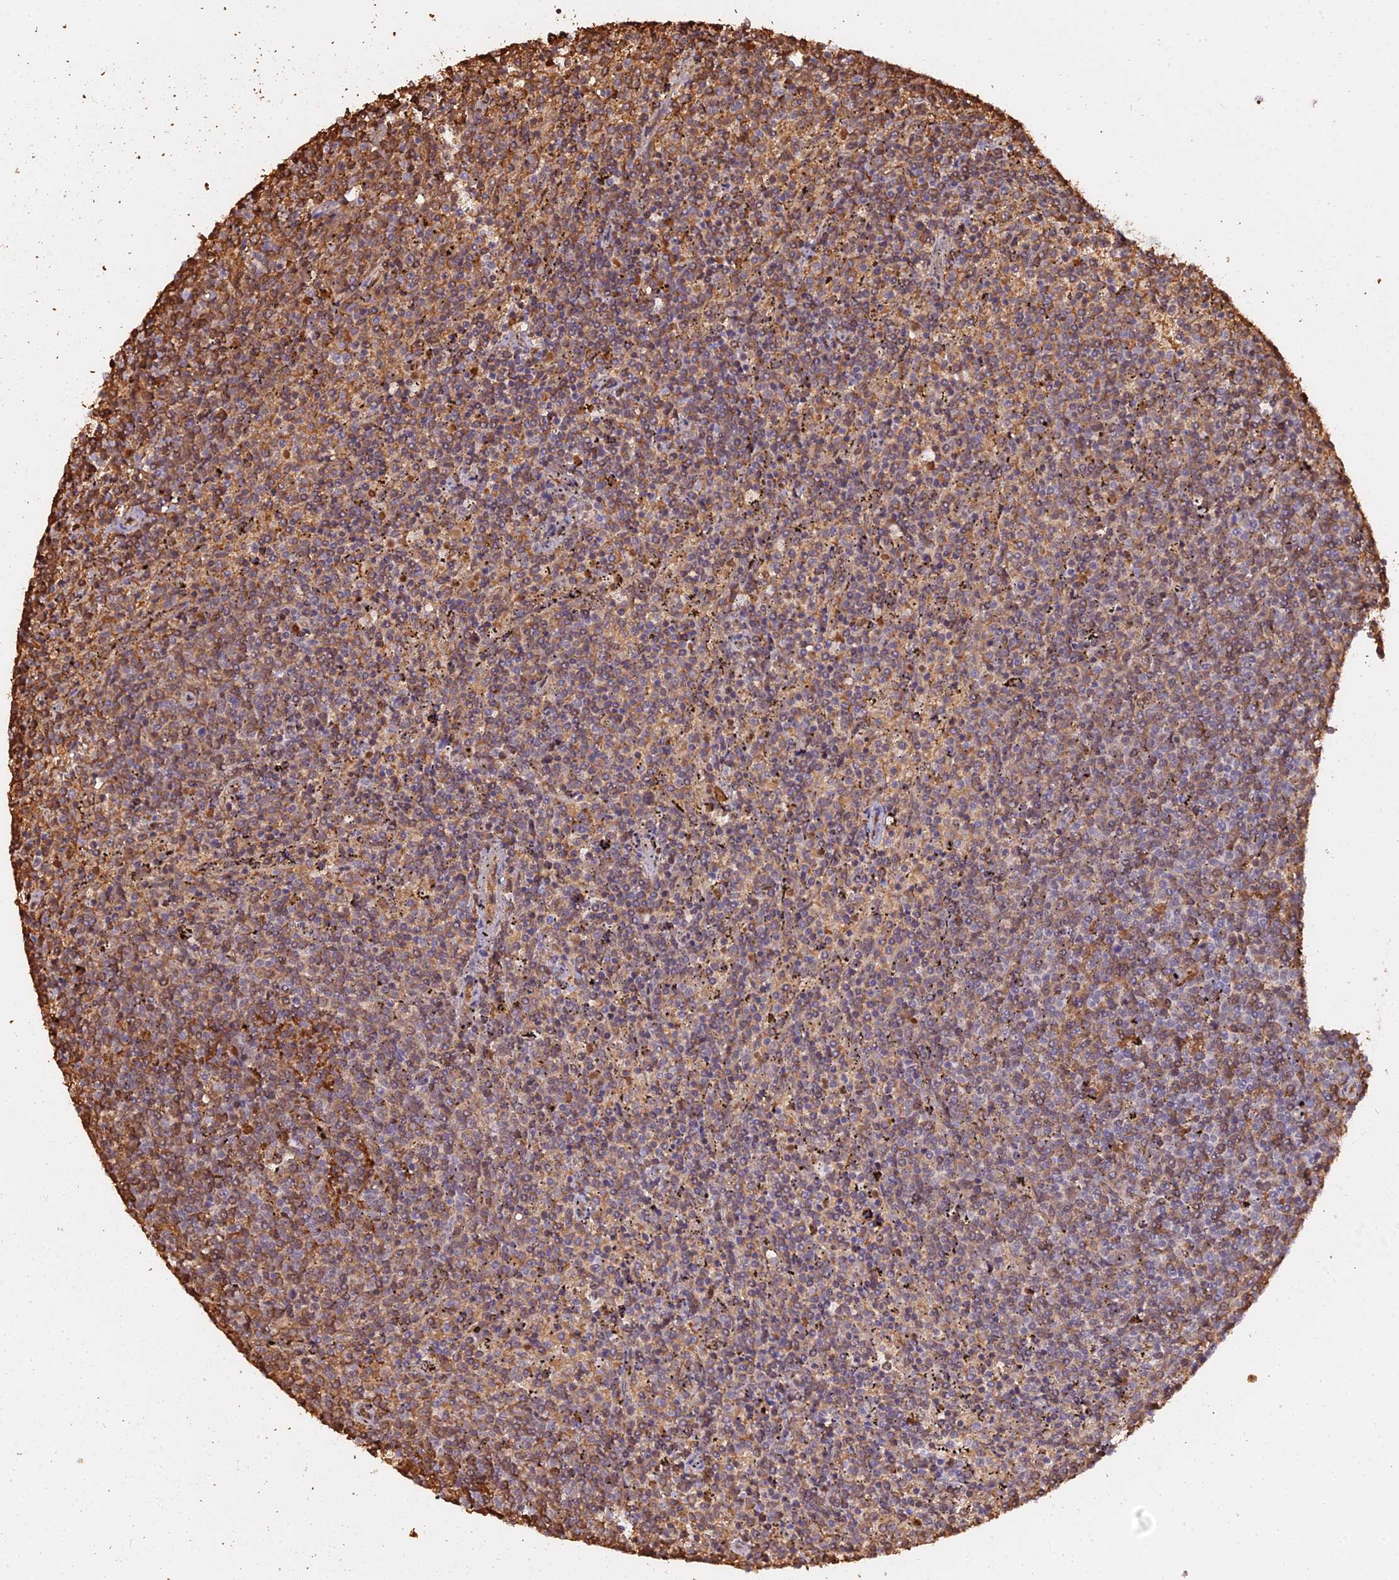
{"staining": {"intensity": "moderate", "quantity": "25%-75%", "location": "cytoplasmic/membranous"}, "tissue": "lymphoma", "cell_type": "Tumor cells", "image_type": "cancer", "snomed": [{"axis": "morphology", "description": "Malignant lymphoma, non-Hodgkin's type, Low grade"}, {"axis": "topography", "description": "Spleen"}], "caption": "Brown immunohistochemical staining in human lymphoma shows moderate cytoplasmic/membranous expression in about 25%-75% of tumor cells.", "gene": "ZDBF2", "patient": {"sex": "female", "age": 50}}